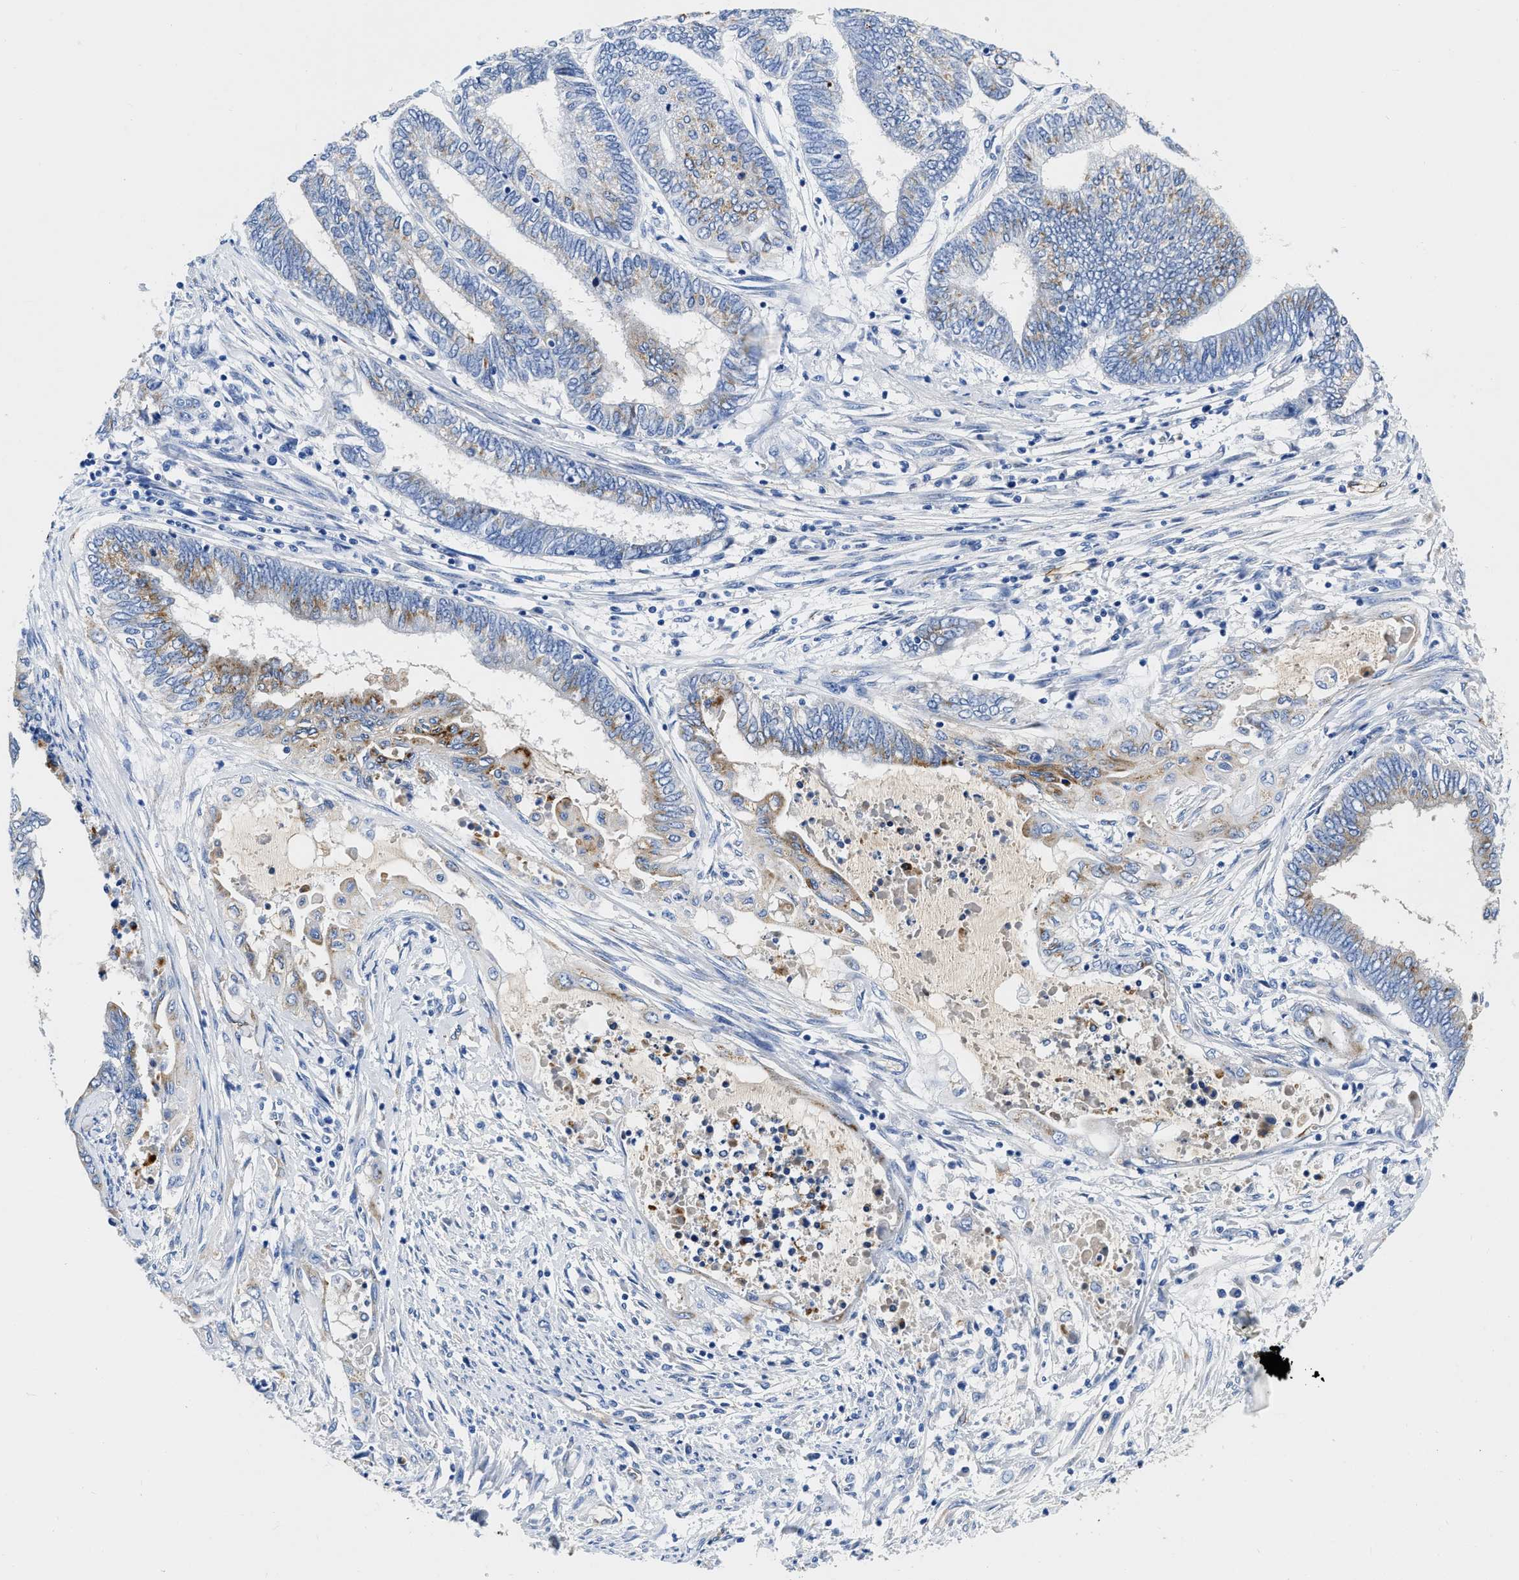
{"staining": {"intensity": "weak", "quantity": "25%-75%", "location": "cytoplasmic/membranous"}, "tissue": "endometrial cancer", "cell_type": "Tumor cells", "image_type": "cancer", "snomed": [{"axis": "morphology", "description": "Adenocarcinoma, NOS"}, {"axis": "topography", "description": "Uterus"}, {"axis": "topography", "description": "Endometrium"}], "caption": "Tumor cells reveal low levels of weak cytoplasmic/membranous positivity in about 25%-75% of cells in human endometrial adenocarcinoma.", "gene": "TVP23B", "patient": {"sex": "female", "age": 70}}